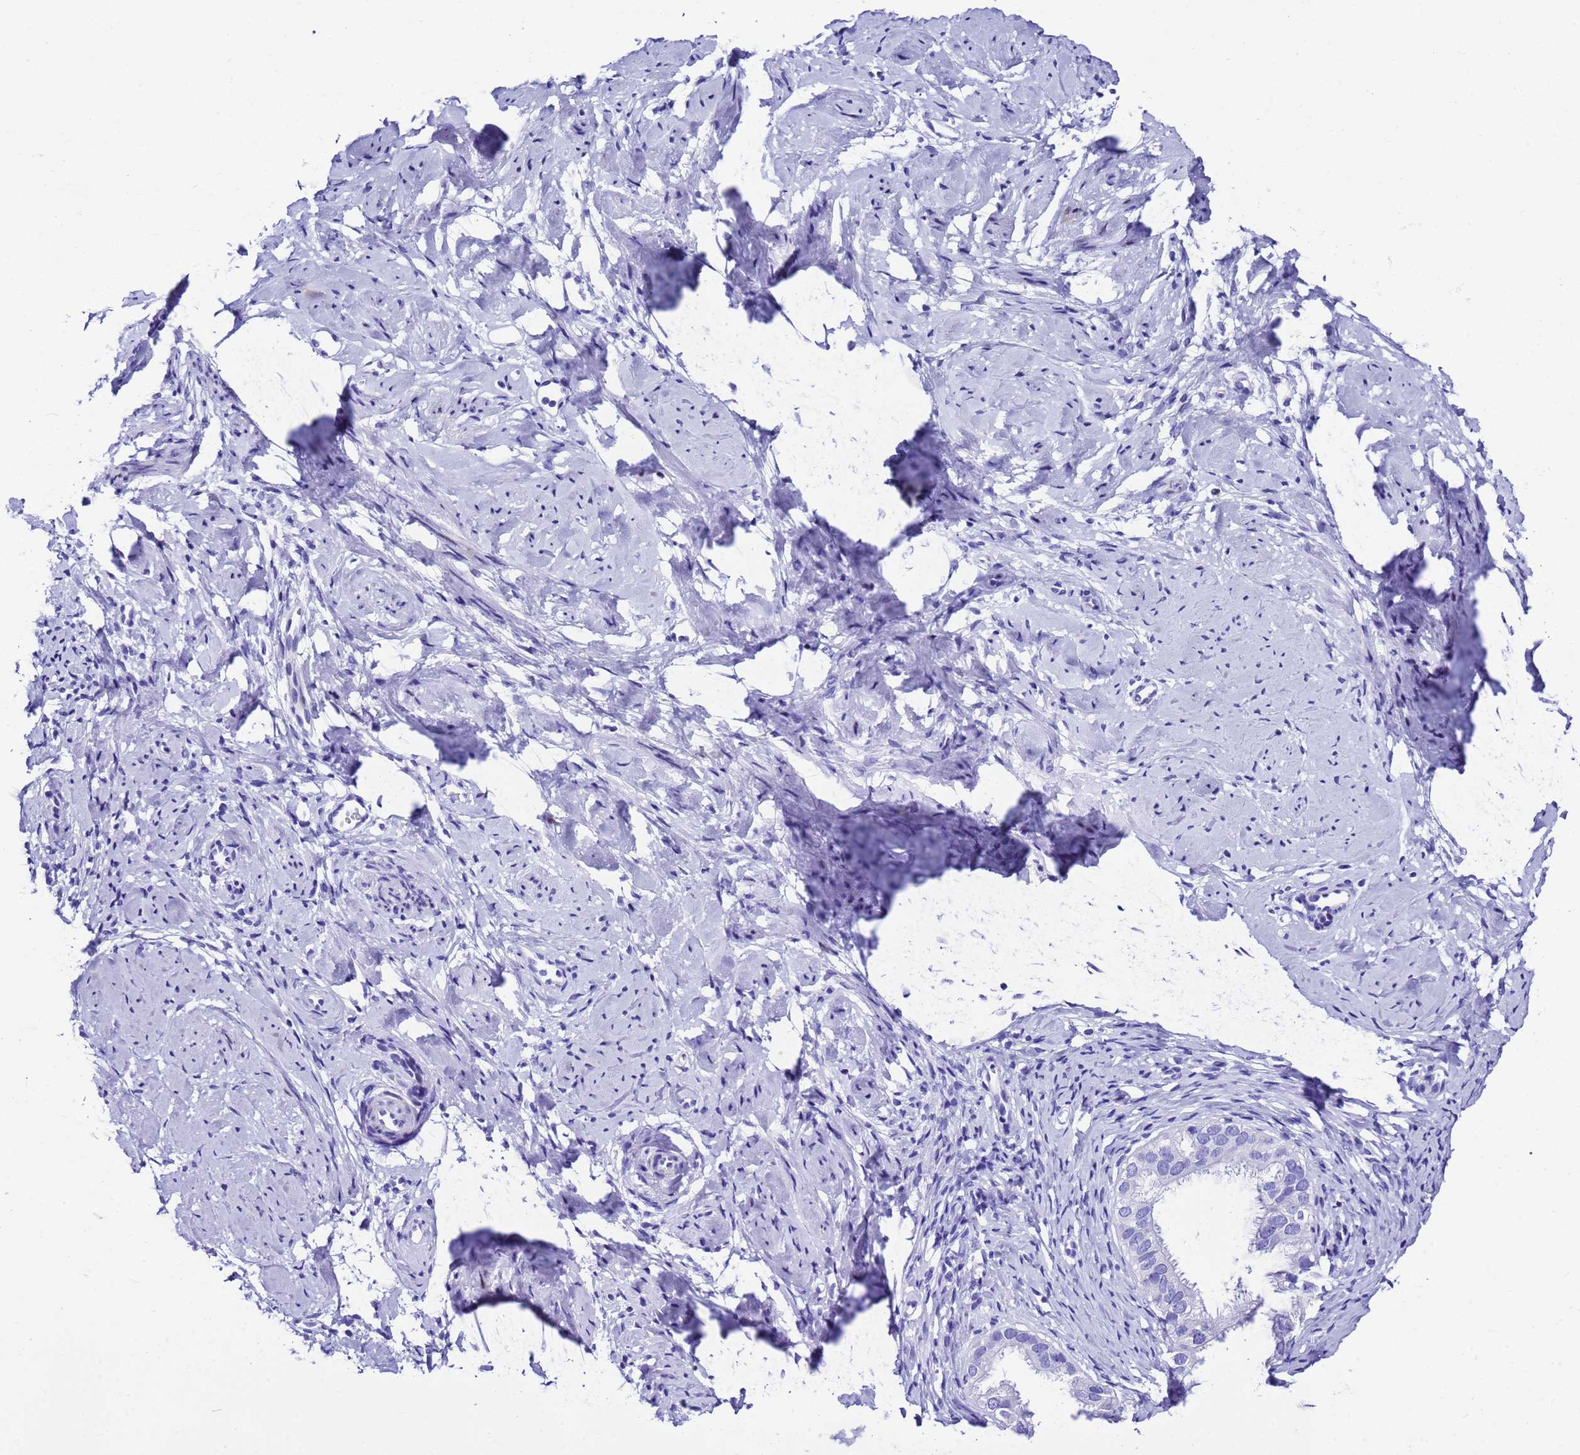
{"staining": {"intensity": "negative", "quantity": "none", "location": "none"}, "tissue": "cervix", "cell_type": "Glandular cells", "image_type": "normal", "snomed": [{"axis": "morphology", "description": "Normal tissue, NOS"}, {"axis": "topography", "description": "Cervix"}], "caption": "High magnification brightfield microscopy of unremarkable cervix stained with DAB (brown) and counterstained with hematoxylin (blue): glandular cells show no significant staining. (DAB immunohistochemistry with hematoxylin counter stain).", "gene": "UGT2A1", "patient": {"sex": "female", "age": 57}}